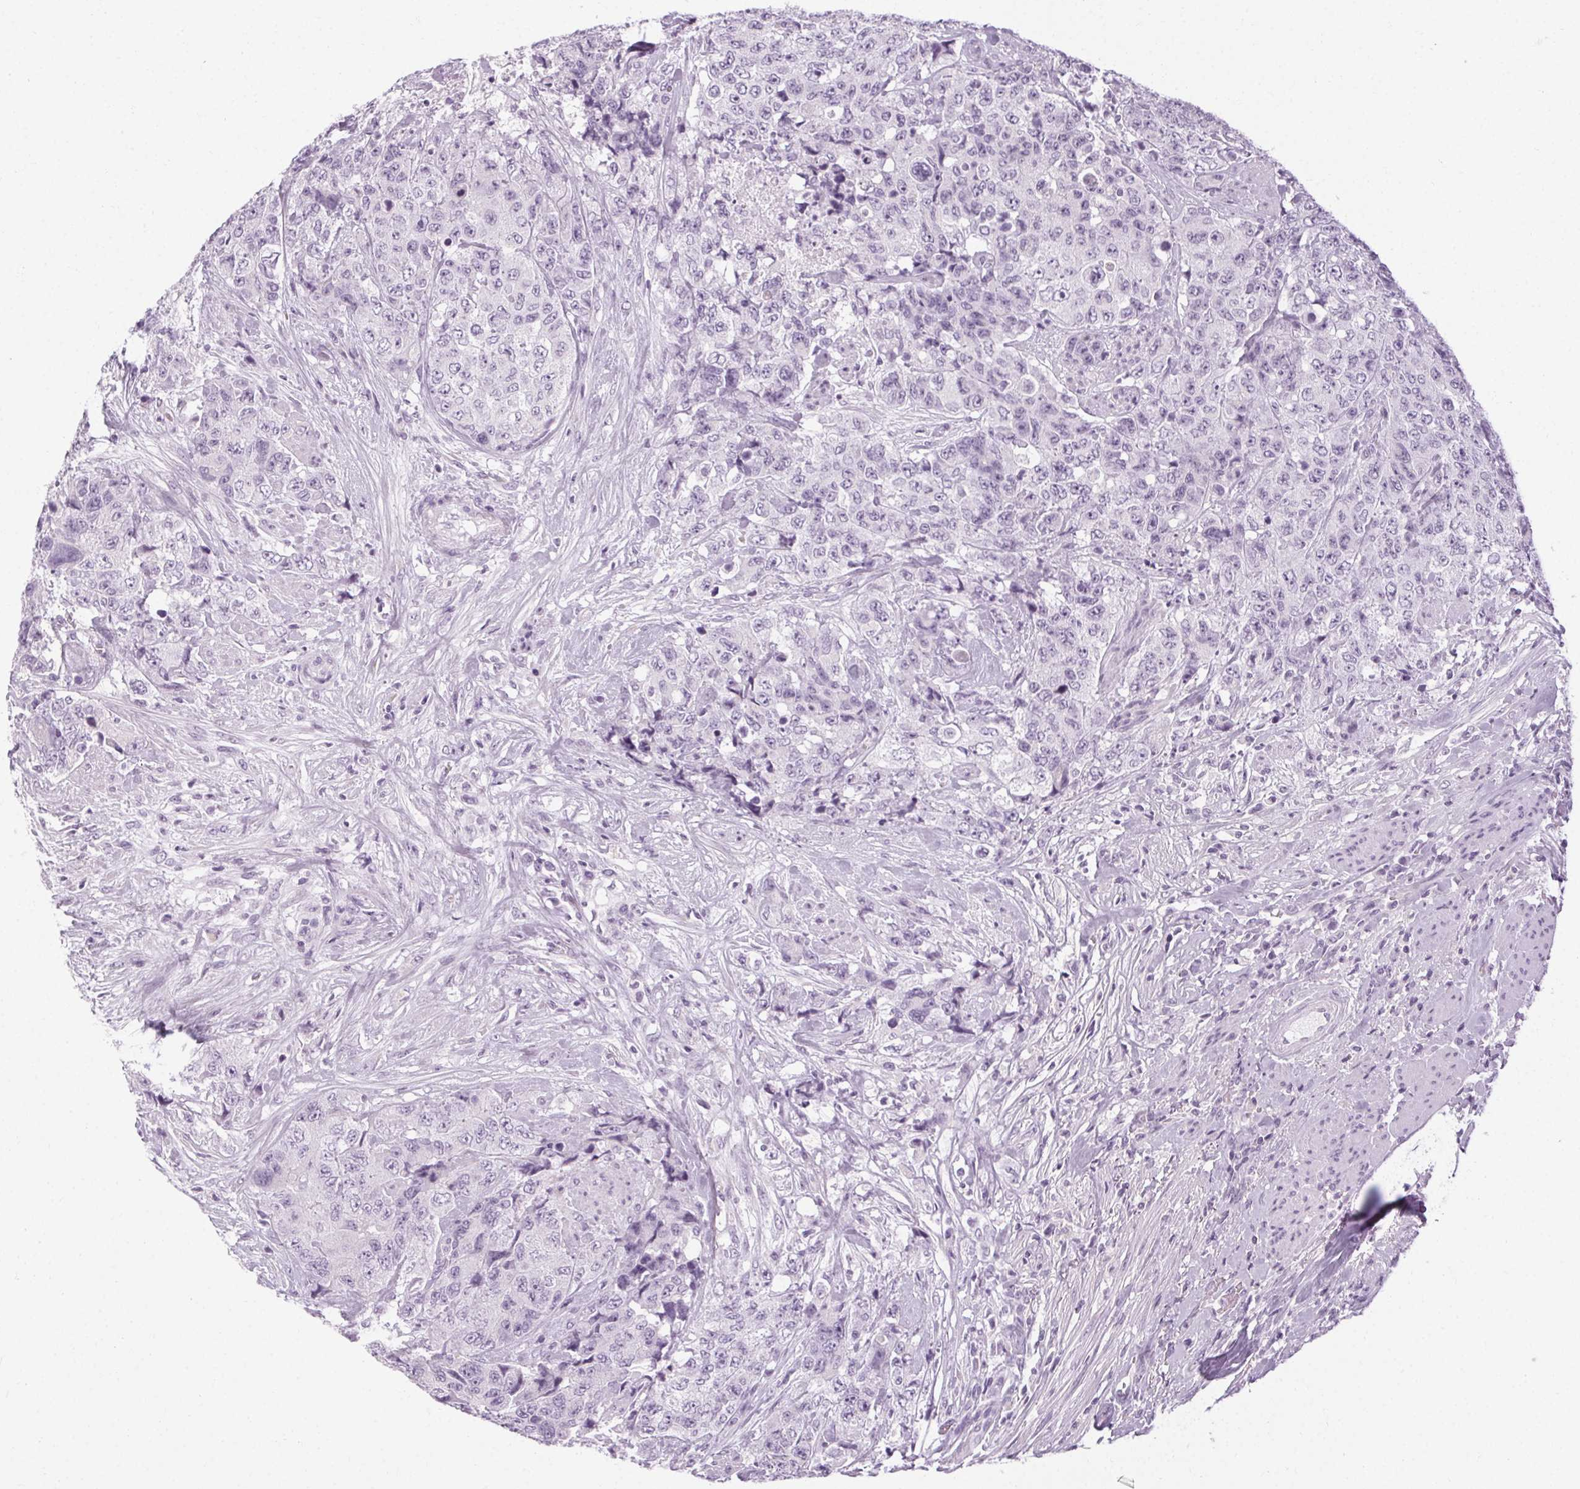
{"staining": {"intensity": "negative", "quantity": "none", "location": "none"}, "tissue": "urothelial cancer", "cell_type": "Tumor cells", "image_type": "cancer", "snomed": [{"axis": "morphology", "description": "Urothelial carcinoma, High grade"}, {"axis": "topography", "description": "Urinary bladder"}], "caption": "DAB (3,3'-diaminobenzidine) immunohistochemical staining of urothelial carcinoma (high-grade) reveals no significant positivity in tumor cells. (Immunohistochemistry, brightfield microscopy, high magnification).", "gene": "POMC", "patient": {"sex": "female", "age": 78}}